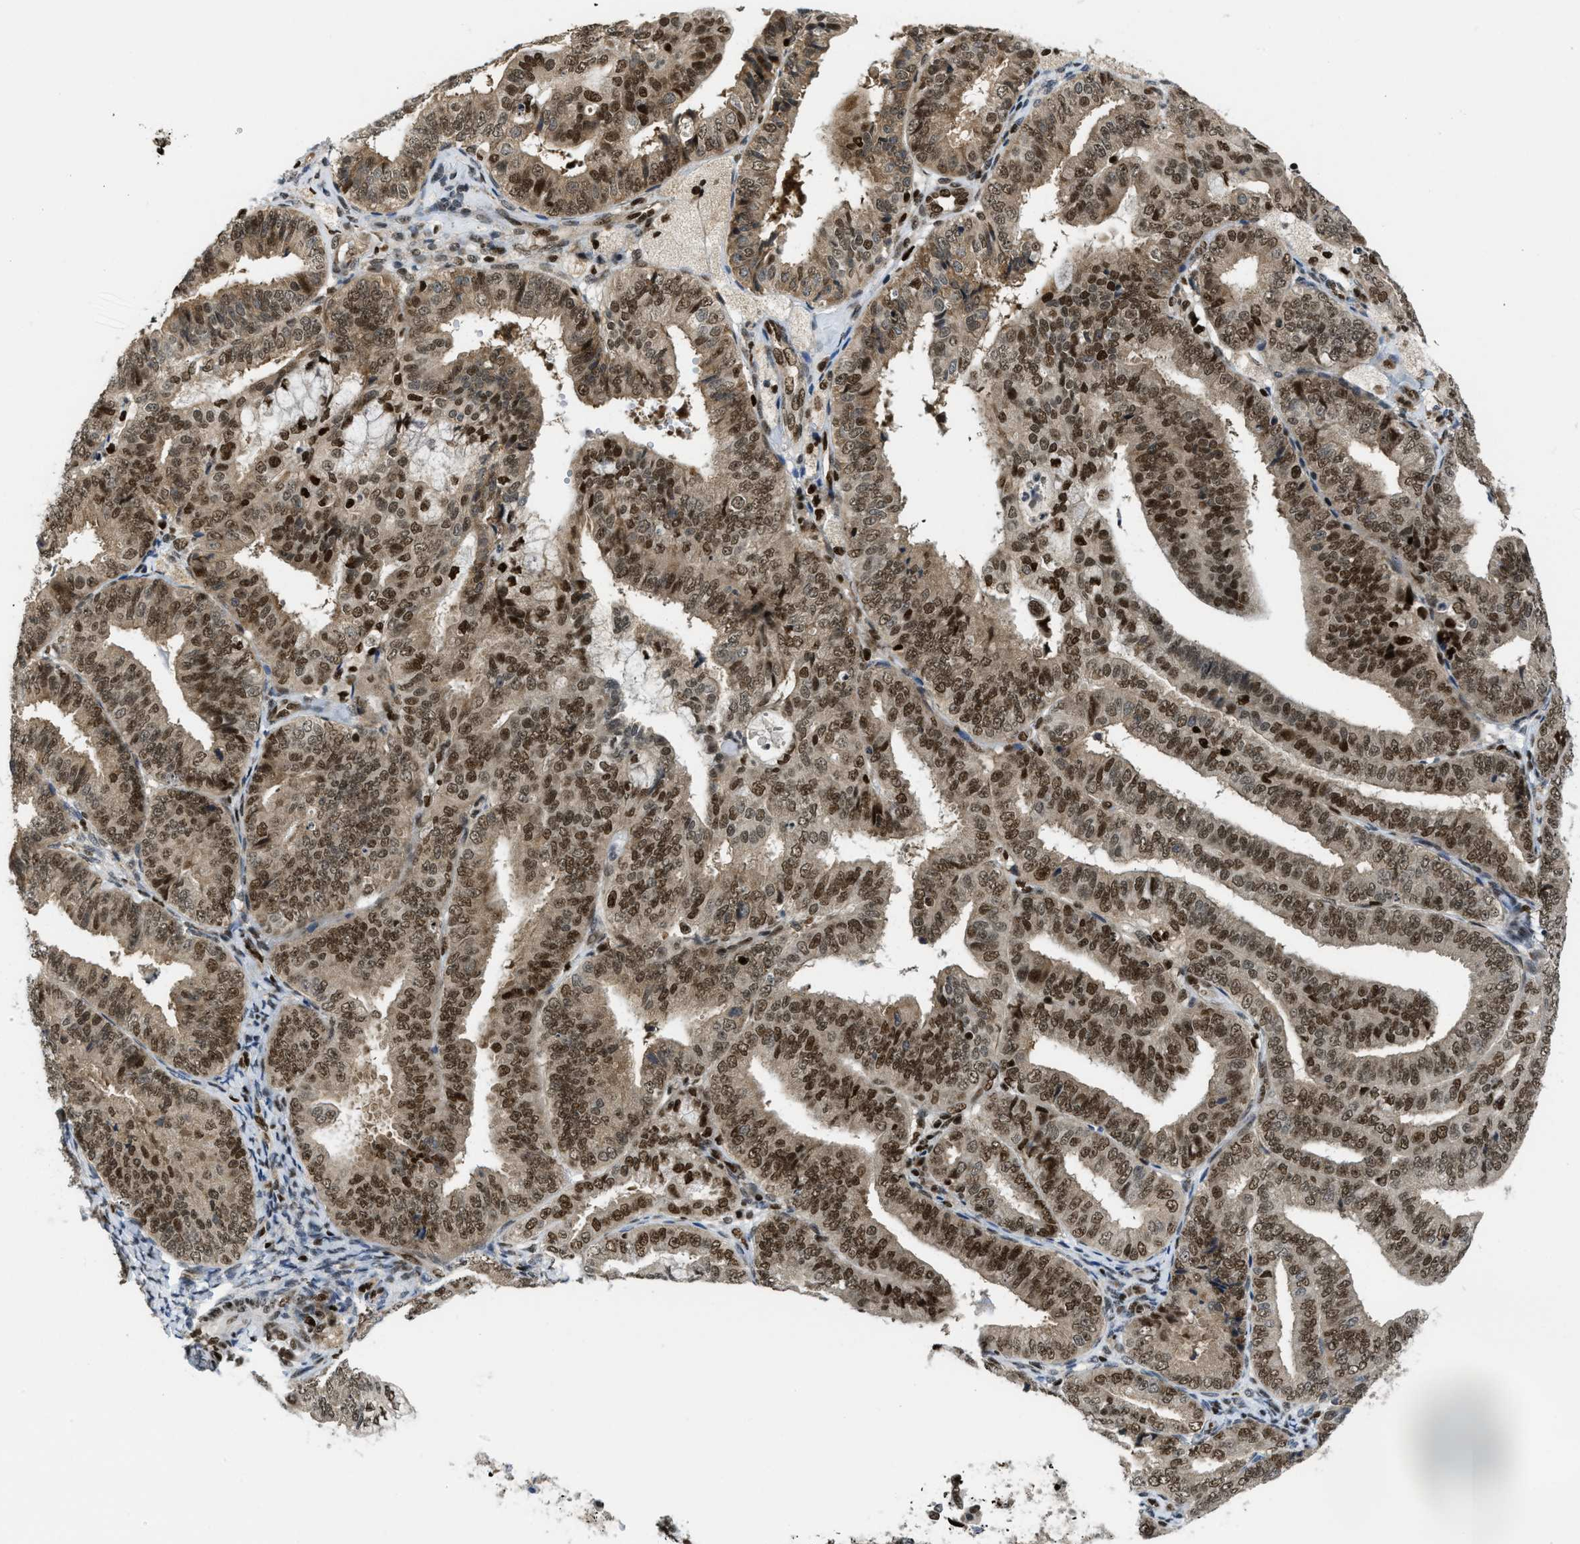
{"staining": {"intensity": "strong", "quantity": ">75%", "location": "nuclear"}, "tissue": "endometrial cancer", "cell_type": "Tumor cells", "image_type": "cancer", "snomed": [{"axis": "morphology", "description": "Adenocarcinoma, NOS"}, {"axis": "topography", "description": "Endometrium"}], "caption": "Protein analysis of endometrial cancer tissue reveals strong nuclear staining in approximately >75% of tumor cells.", "gene": "RFX5", "patient": {"sex": "female", "age": 63}}